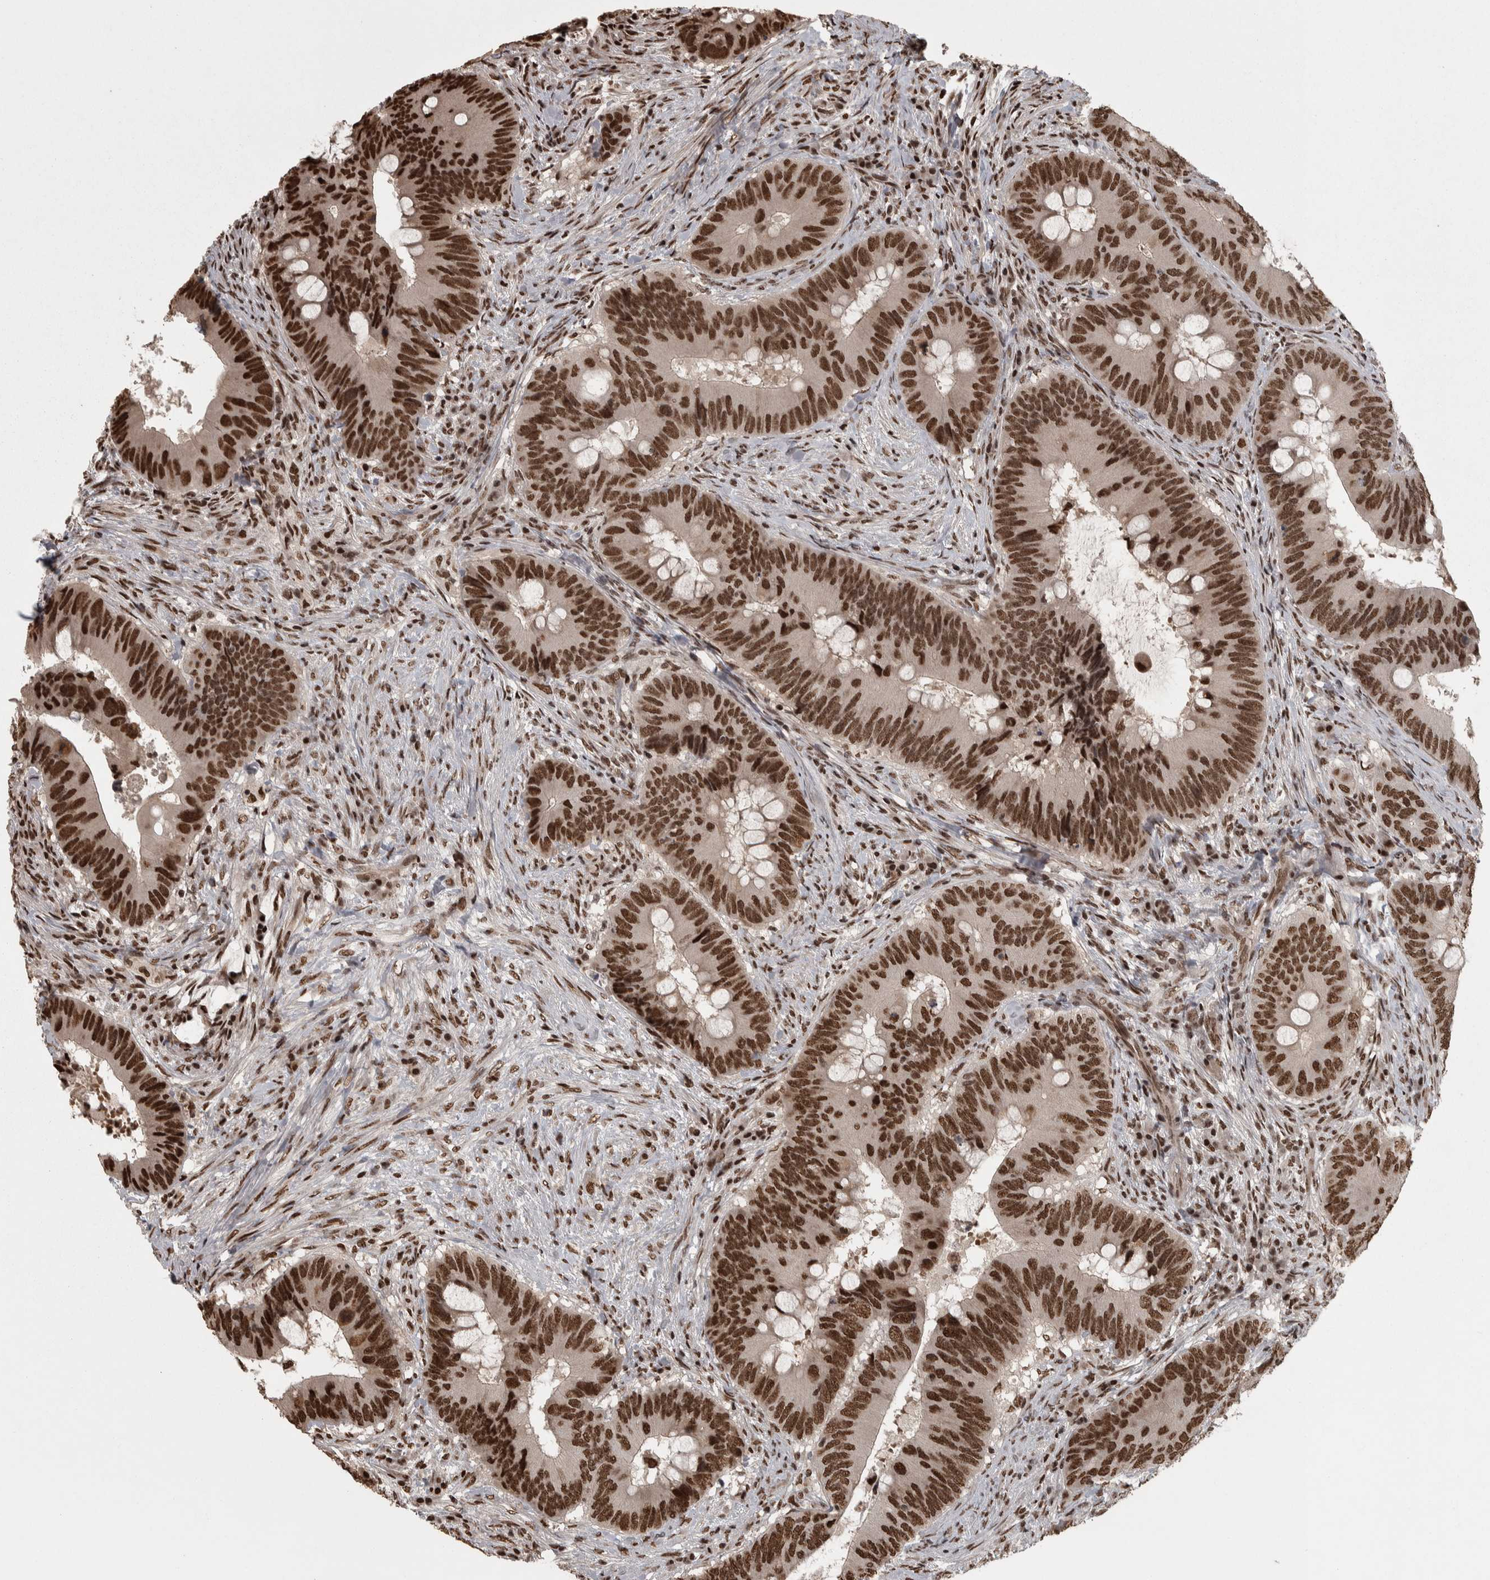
{"staining": {"intensity": "strong", "quantity": ">75%", "location": "nuclear"}, "tissue": "colorectal cancer", "cell_type": "Tumor cells", "image_type": "cancer", "snomed": [{"axis": "morphology", "description": "Adenocarcinoma, NOS"}, {"axis": "topography", "description": "Colon"}], "caption": "Colorectal adenocarcinoma stained with a protein marker reveals strong staining in tumor cells.", "gene": "ZFHX4", "patient": {"sex": "male", "age": 71}}